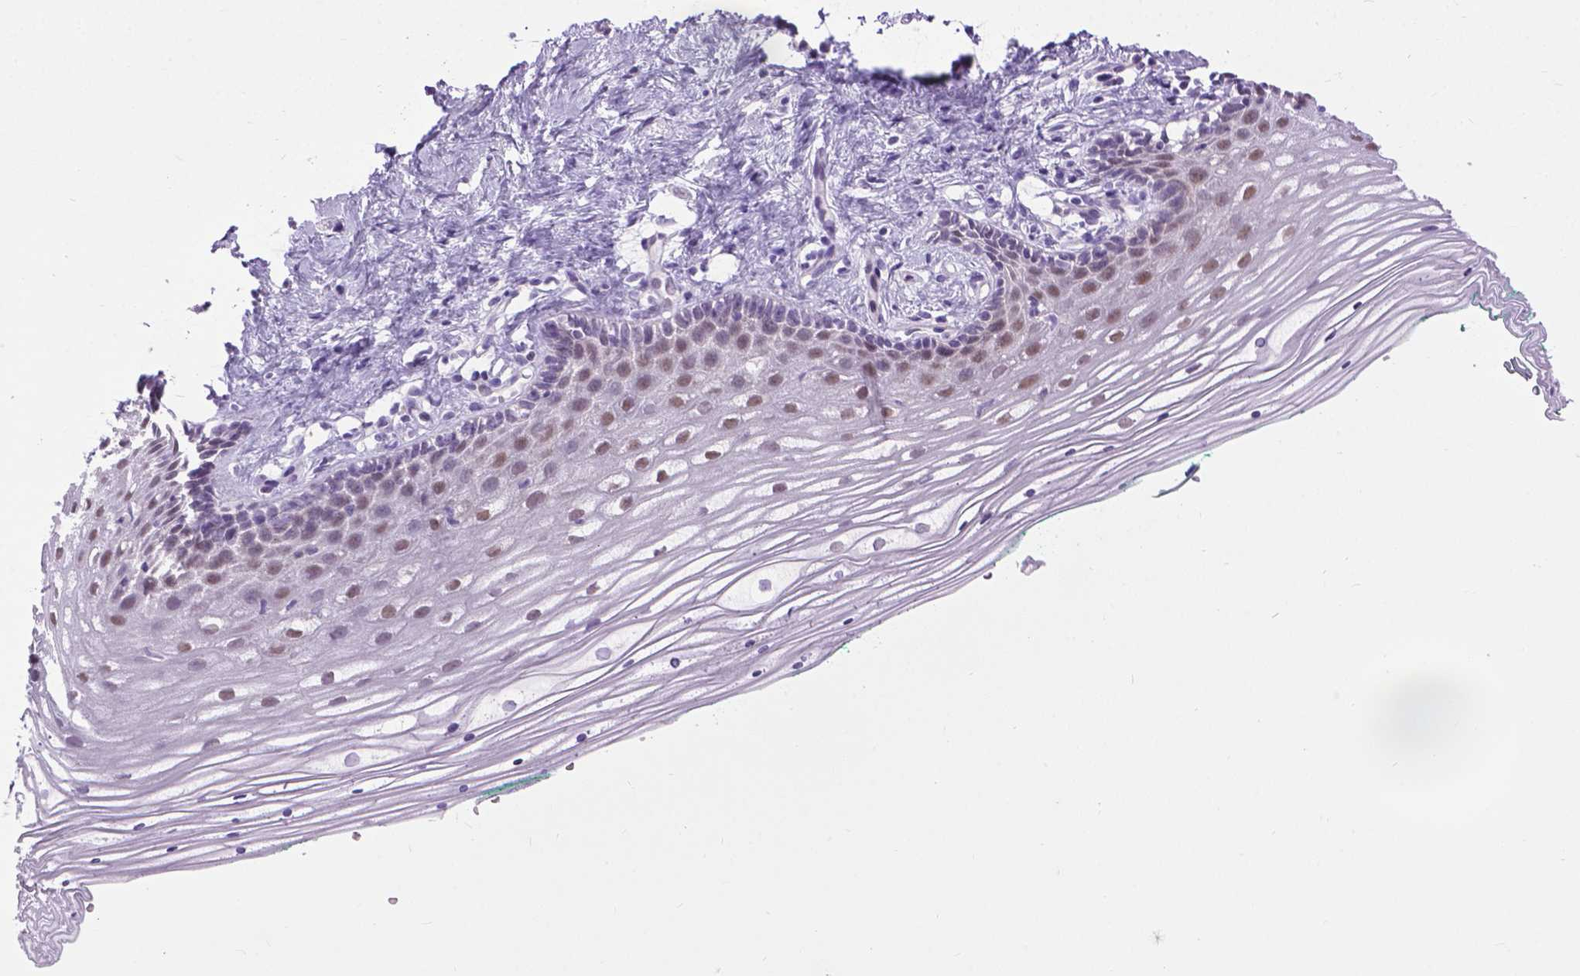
{"staining": {"intensity": "moderate", "quantity": "25%-75%", "location": "nuclear"}, "tissue": "vagina", "cell_type": "Squamous epithelial cells", "image_type": "normal", "snomed": [{"axis": "morphology", "description": "Normal tissue, NOS"}, {"axis": "topography", "description": "Vagina"}], "caption": "DAB (3,3'-diaminobenzidine) immunohistochemical staining of unremarkable human vagina shows moderate nuclear protein staining in approximately 25%-75% of squamous epithelial cells. The staining was performed using DAB to visualize the protein expression in brown, while the nuclei were stained in blue with hematoxylin (Magnification: 20x).", "gene": "APCDD1L", "patient": {"sex": "female", "age": 42}}